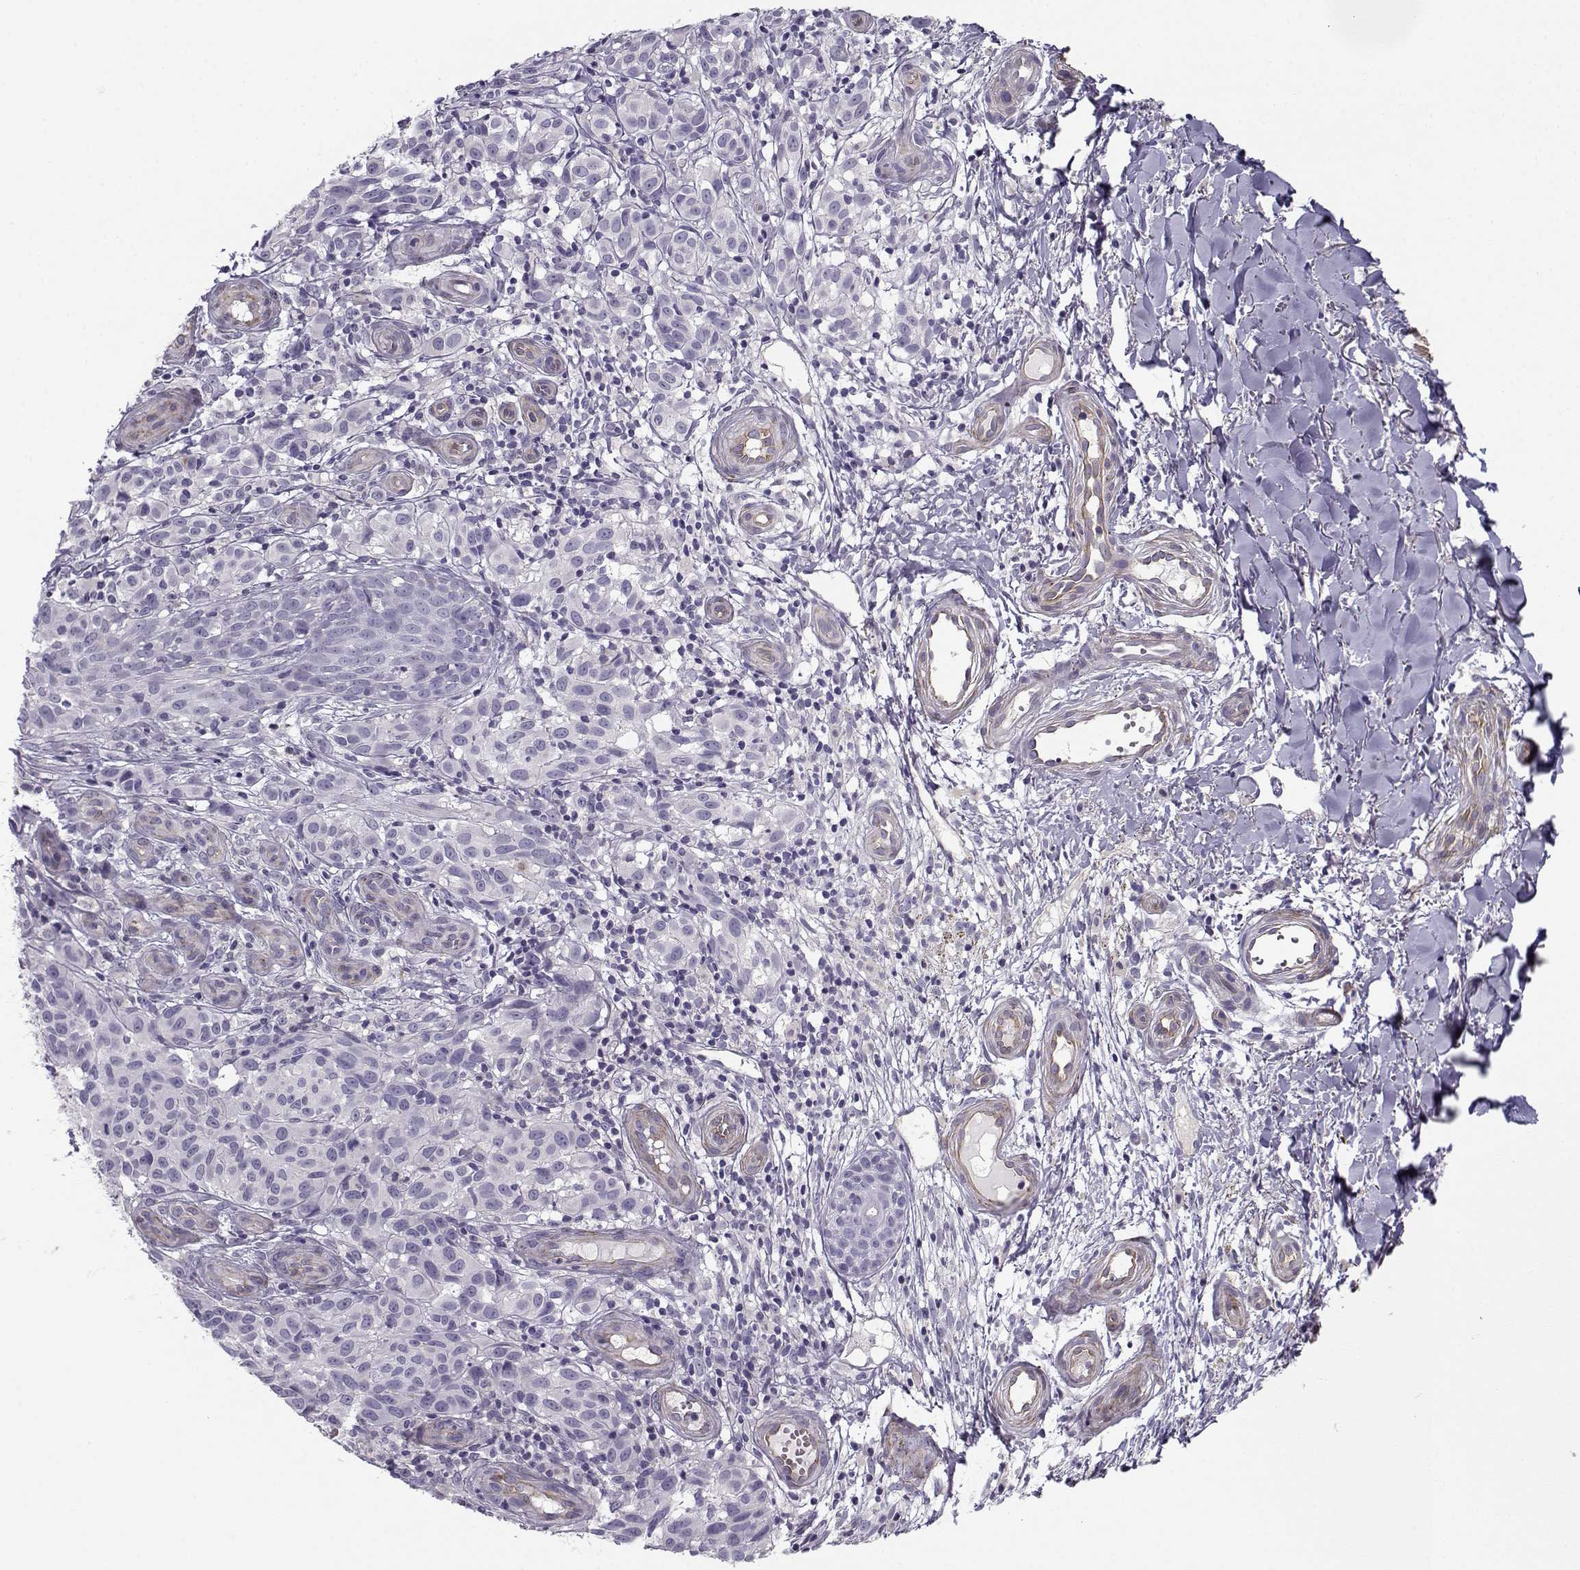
{"staining": {"intensity": "negative", "quantity": "none", "location": "none"}, "tissue": "melanoma", "cell_type": "Tumor cells", "image_type": "cancer", "snomed": [{"axis": "morphology", "description": "Malignant melanoma, NOS"}, {"axis": "topography", "description": "Skin"}], "caption": "Immunohistochemistry (IHC) of human malignant melanoma shows no positivity in tumor cells.", "gene": "MYO1A", "patient": {"sex": "female", "age": 53}}